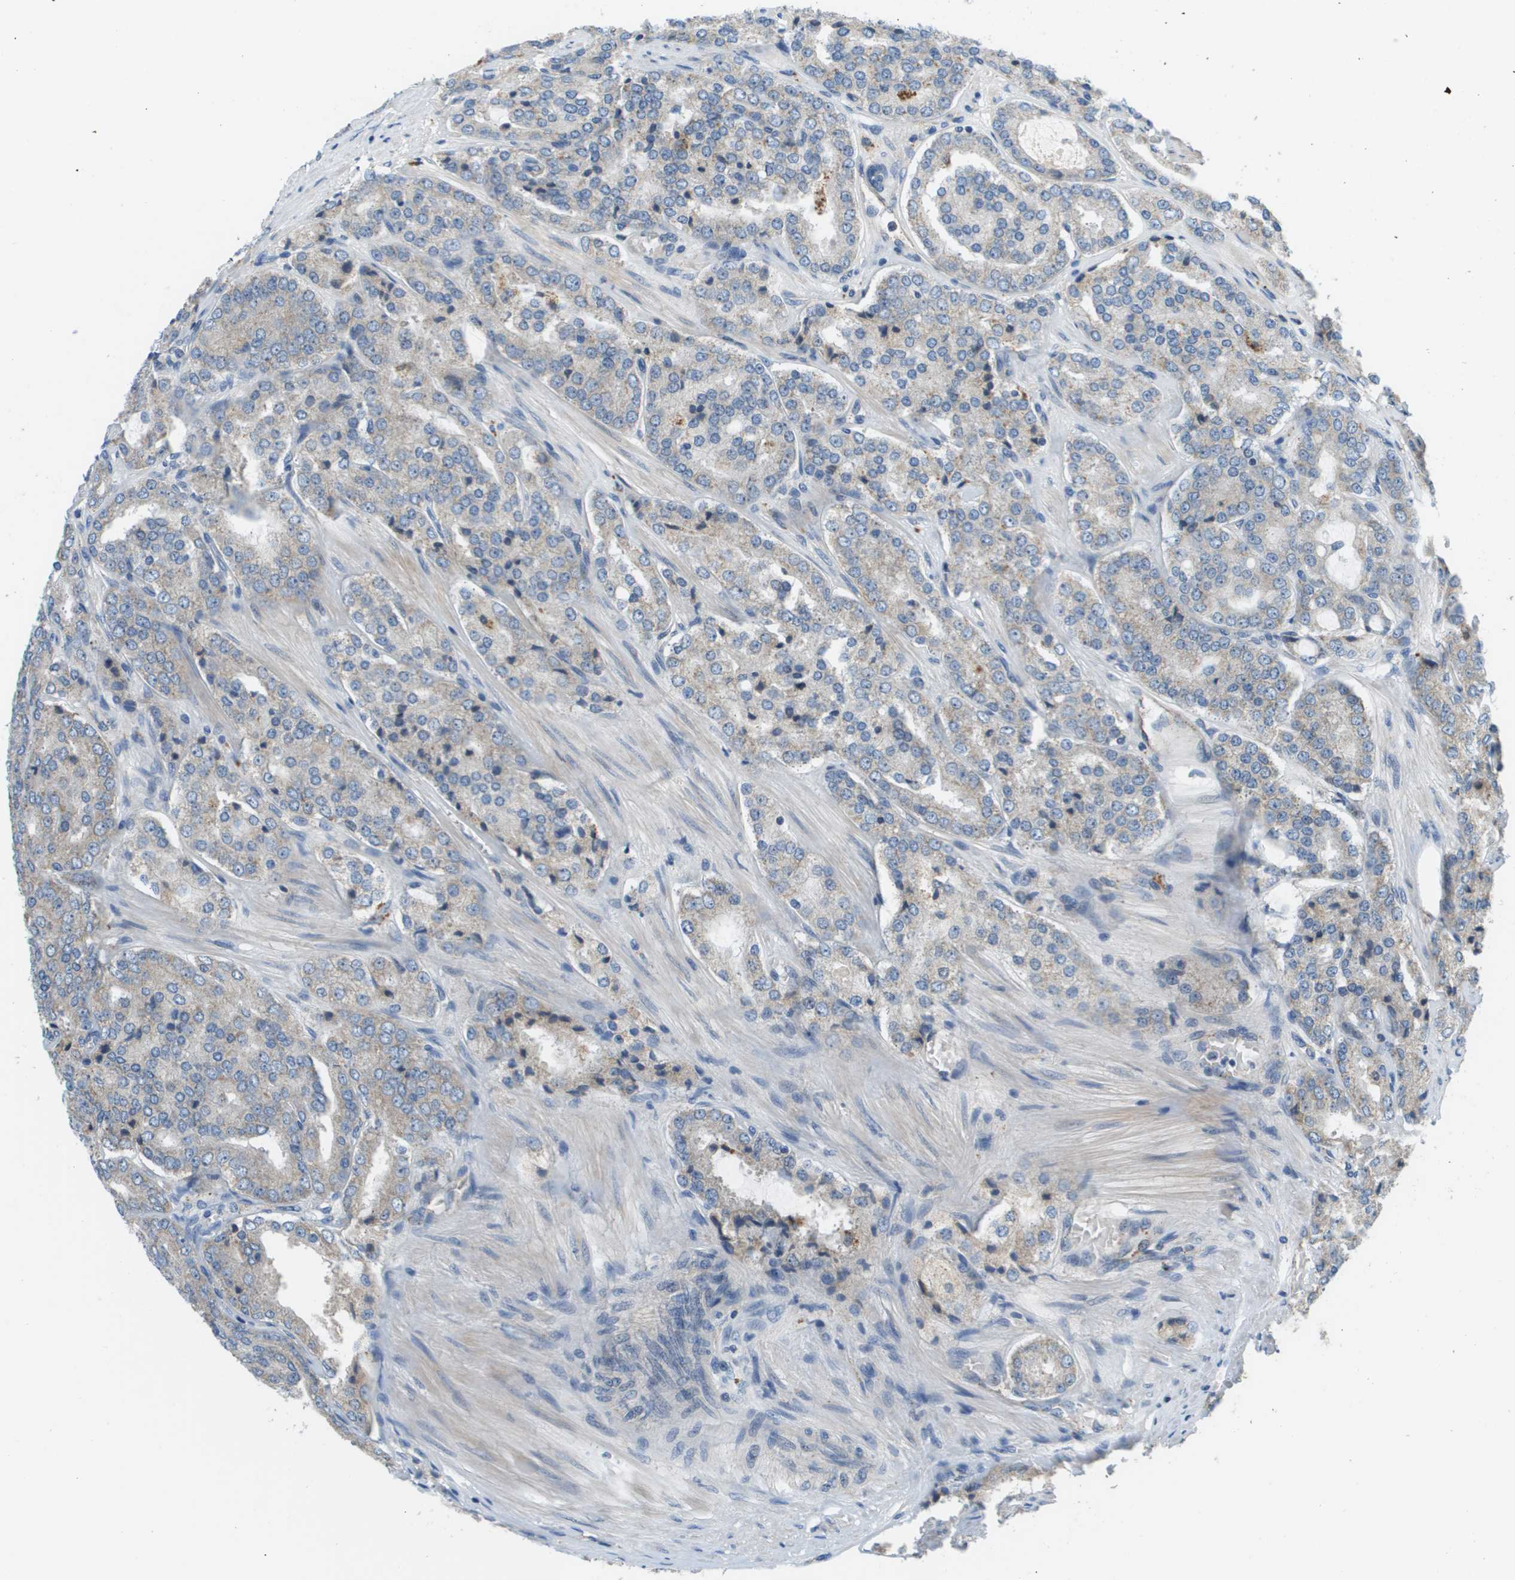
{"staining": {"intensity": "negative", "quantity": "none", "location": "none"}, "tissue": "prostate cancer", "cell_type": "Tumor cells", "image_type": "cancer", "snomed": [{"axis": "morphology", "description": "Adenocarcinoma, High grade"}, {"axis": "topography", "description": "Prostate"}], "caption": "Tumor cells show no significant staining in prostate high-grade adenocarcinoma.", "gene": "SLC25A20", "patient": {"sex": "male", "age": 65}}